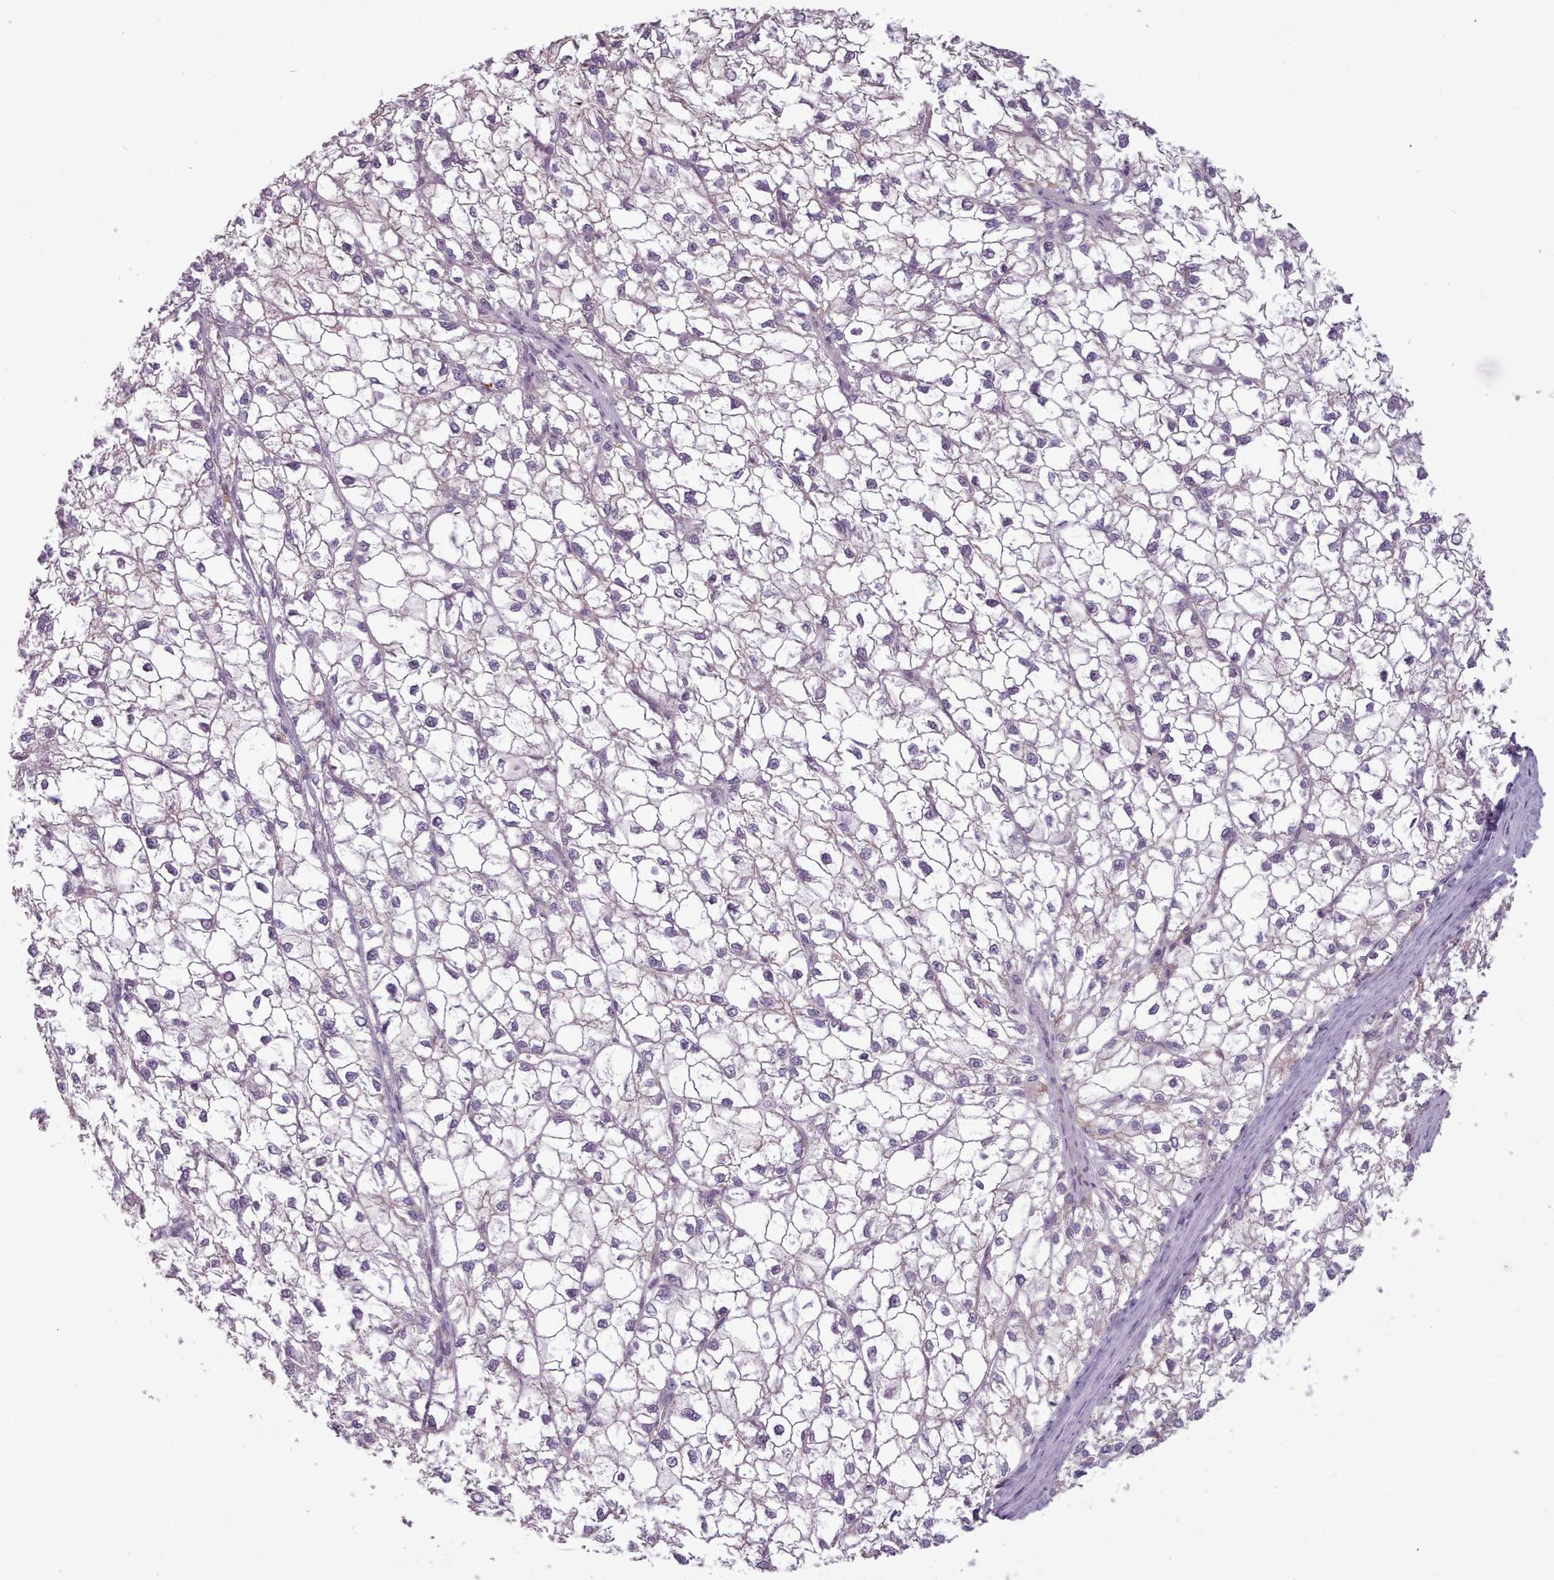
{"staining": {"intensity": "negative", "quantity": "none", "location": "none"}, "tissue": "liver cancer", "cell_type": "Tumor cells", "image_type": "cancer", "snomed": [{"axis": "morphology", "description": "Carcinoma, Hepatocellular, NOS"}, {"axis": "topography", "description": "Liver"}], "caption": "Liver cancer was stained to show a protein in brown. There is no significant expression in tumor cells.", "gene": "PLD4", "patient": {"sex": "female", "age": 43}}